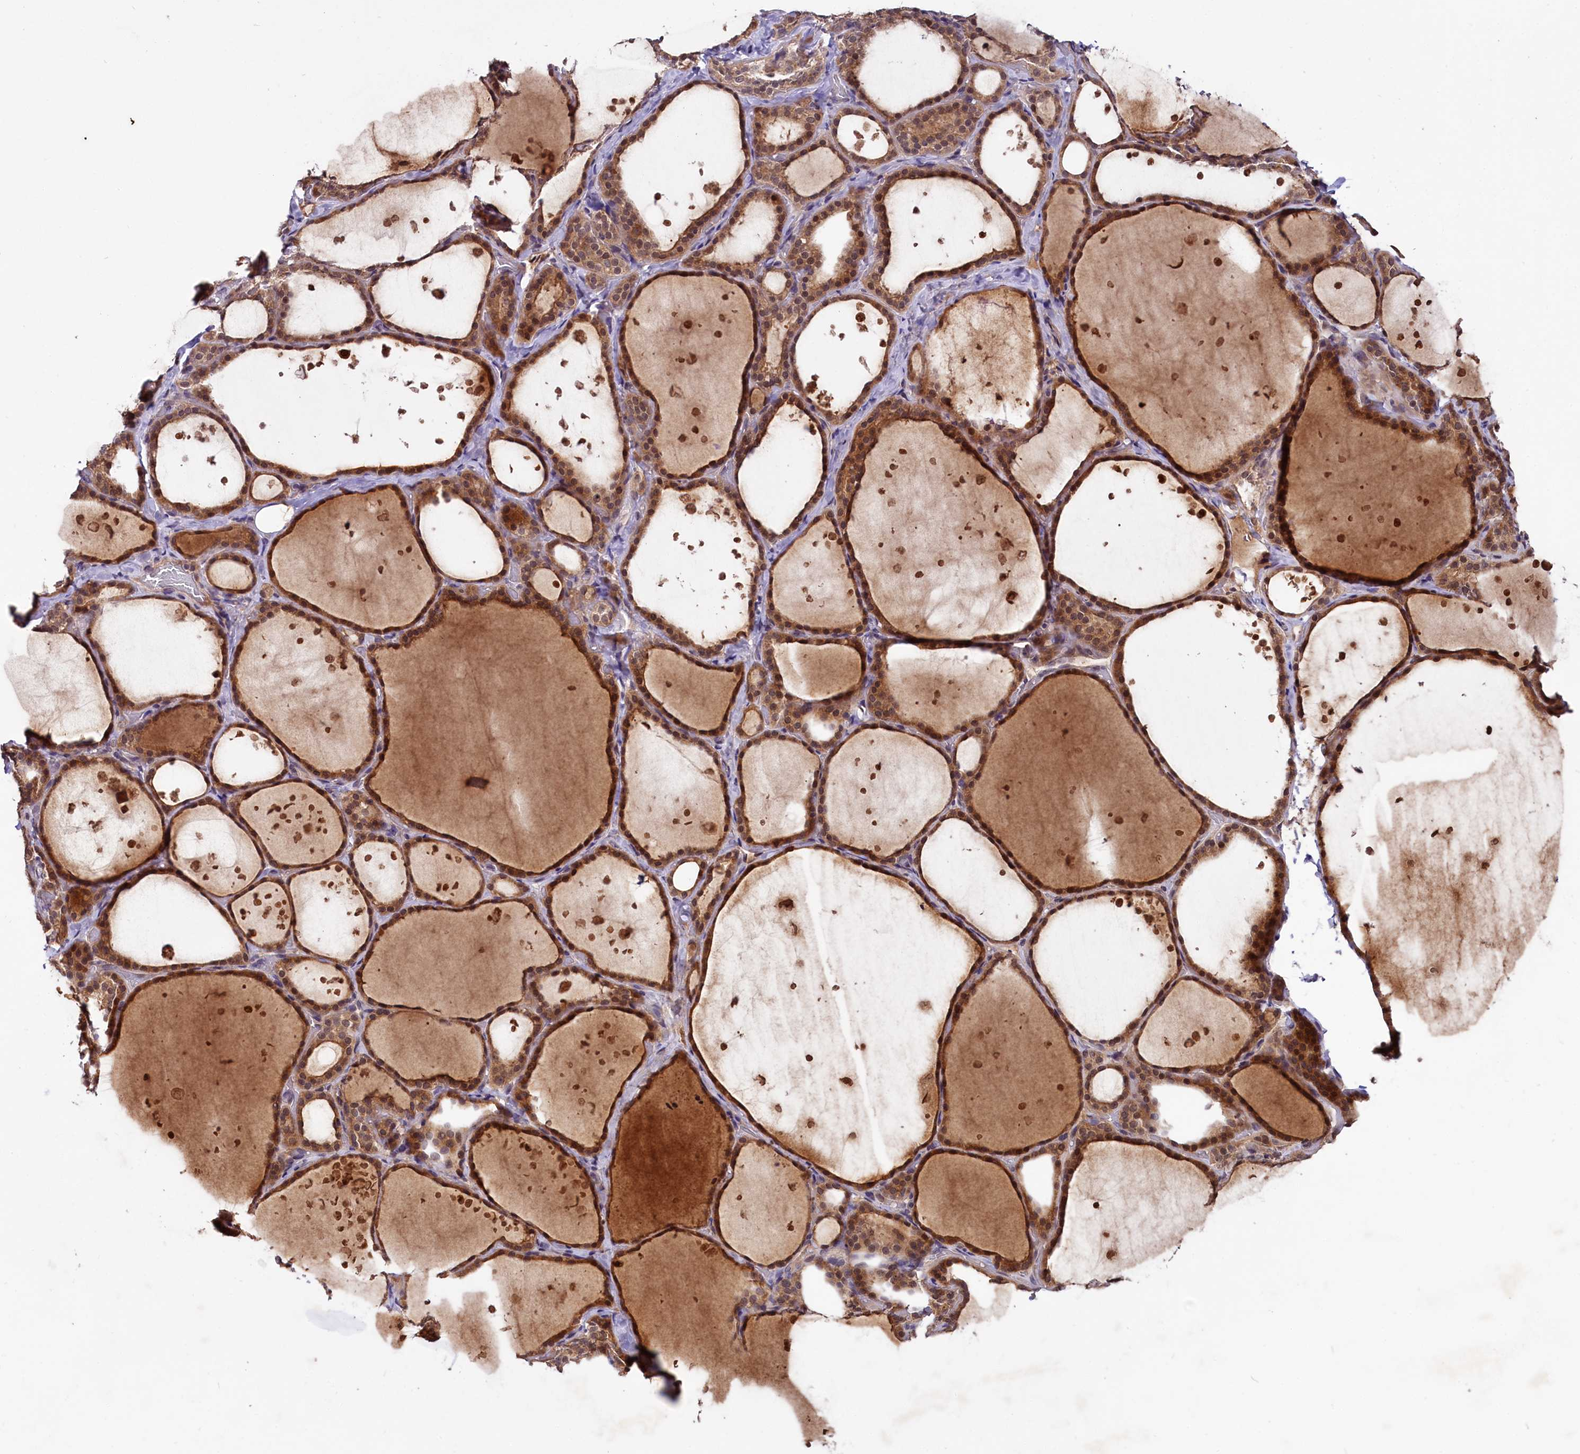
{"staining": {"intensity": "moderate", "quantity": ">75%", "location": "cytoplasmic/membranous,nuclear"}, "tissue": "thyroid gland", "cell_type": "Glandular cells", "image_type": "normal", "snomed": [{"axis": "morphology", "description": "Normal tissue, NOS"}, {"axis": "topography", "description": "Thyroid gland"}], "caption": "Glandular cells show moderate cytoplasmic/membranous,nuclear positivity in approximately >75% of cells in unremarkable thyroid gland.", "gene": "UBE3A", "patient": {"sex": "female", "age": 44}}